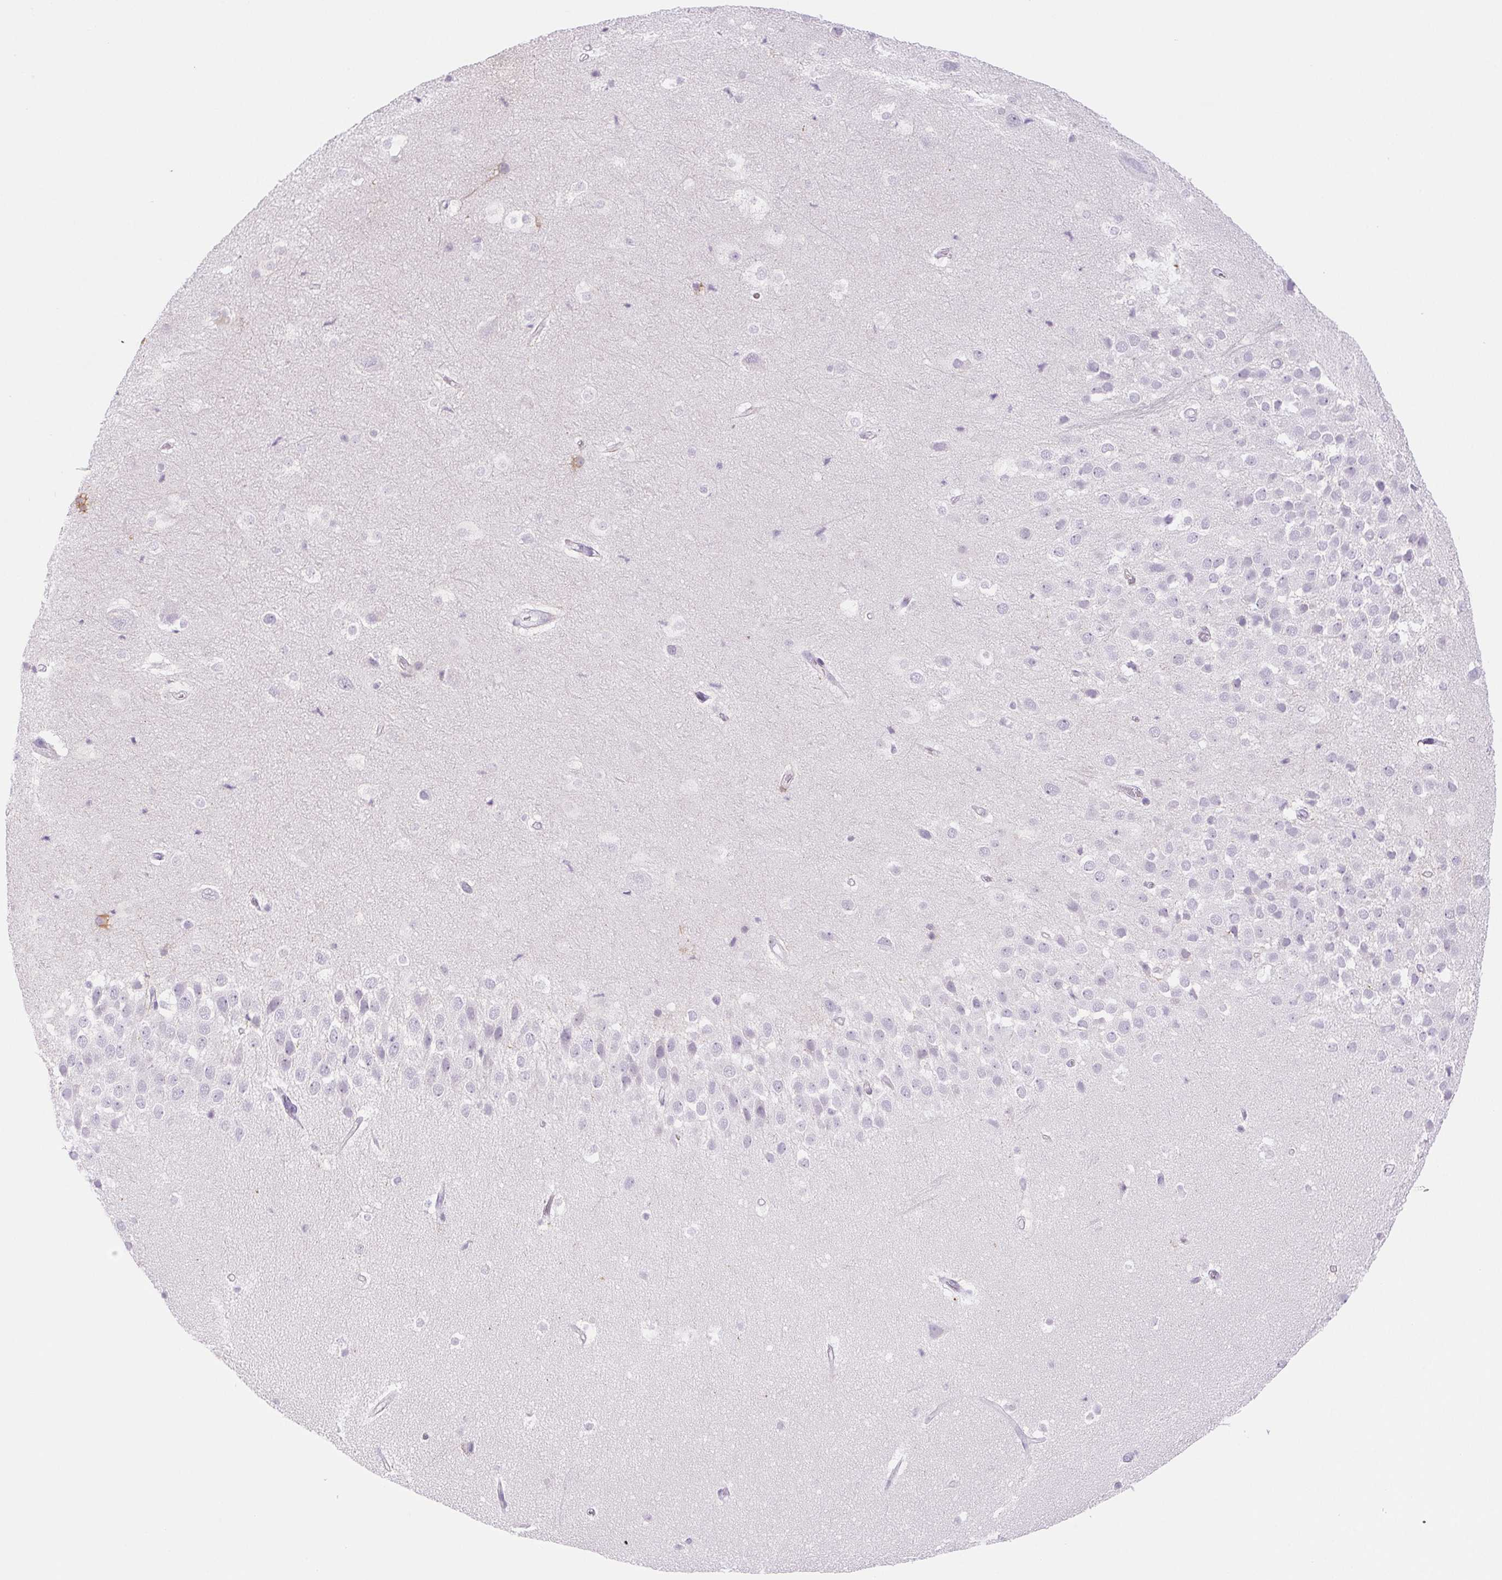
{"staining": {"intensity": "negative", "quantity": "none", "location": "none"}, "tissue": "hippocampus", "cell_type": "Glial cells", "image_type": "normal", "snomed": [{"axis": "morphology", "description": "Normal tissue, NOS"}, {"axis": "topography", "description": "Hippocampus"}], "caption": "An immunohistochemistry image of benign hippocampus is shown. There is no staining in glial cells of hippocampus. (DAB (3,3'-diaminobenzidine) immunohistochemistry (IHC), high magnification).", "gene": "IFIT1B", "patient": {"sex": "male", "age": 26}}